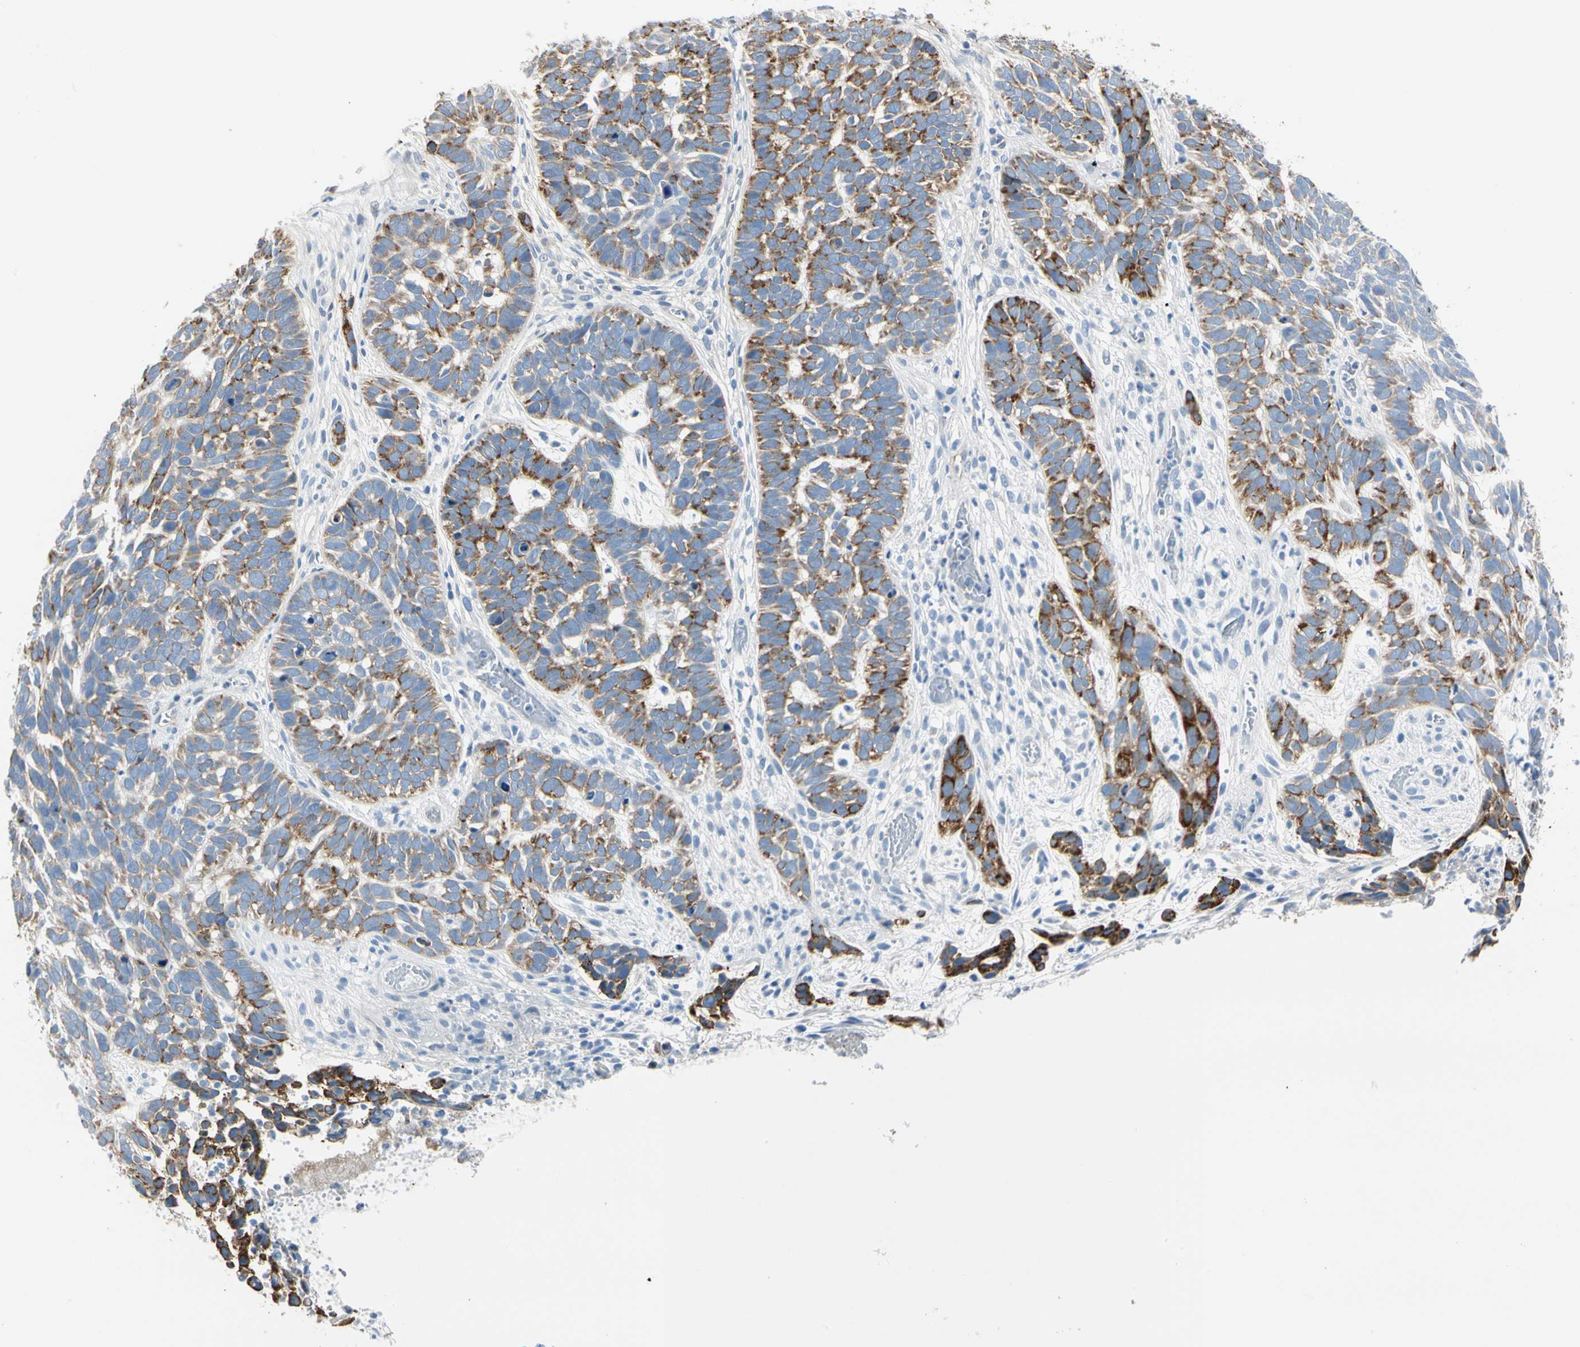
{"staining": {"intensity": "strong", "quantity": "25%-75%", "location": "cytoplasmic/membranous"}, "tissue": "skin cancer", "cell_type": "Tumor cells", "image_type": "cancer", "snomed": [{"axis": "morphology", "description": "Basal cell carcinoma"}, {"axis": "topography", "description": "Skin"}], "caption": "Approximately 25%-75% of tumor cells in basal cell carcinoma (skin) display strong cytoplasmic/membranous protein positivity as visualized by brown immunohistochemical staining.", "gene": "LAMB3", "patient": {"sex": "male", "age": 87}}